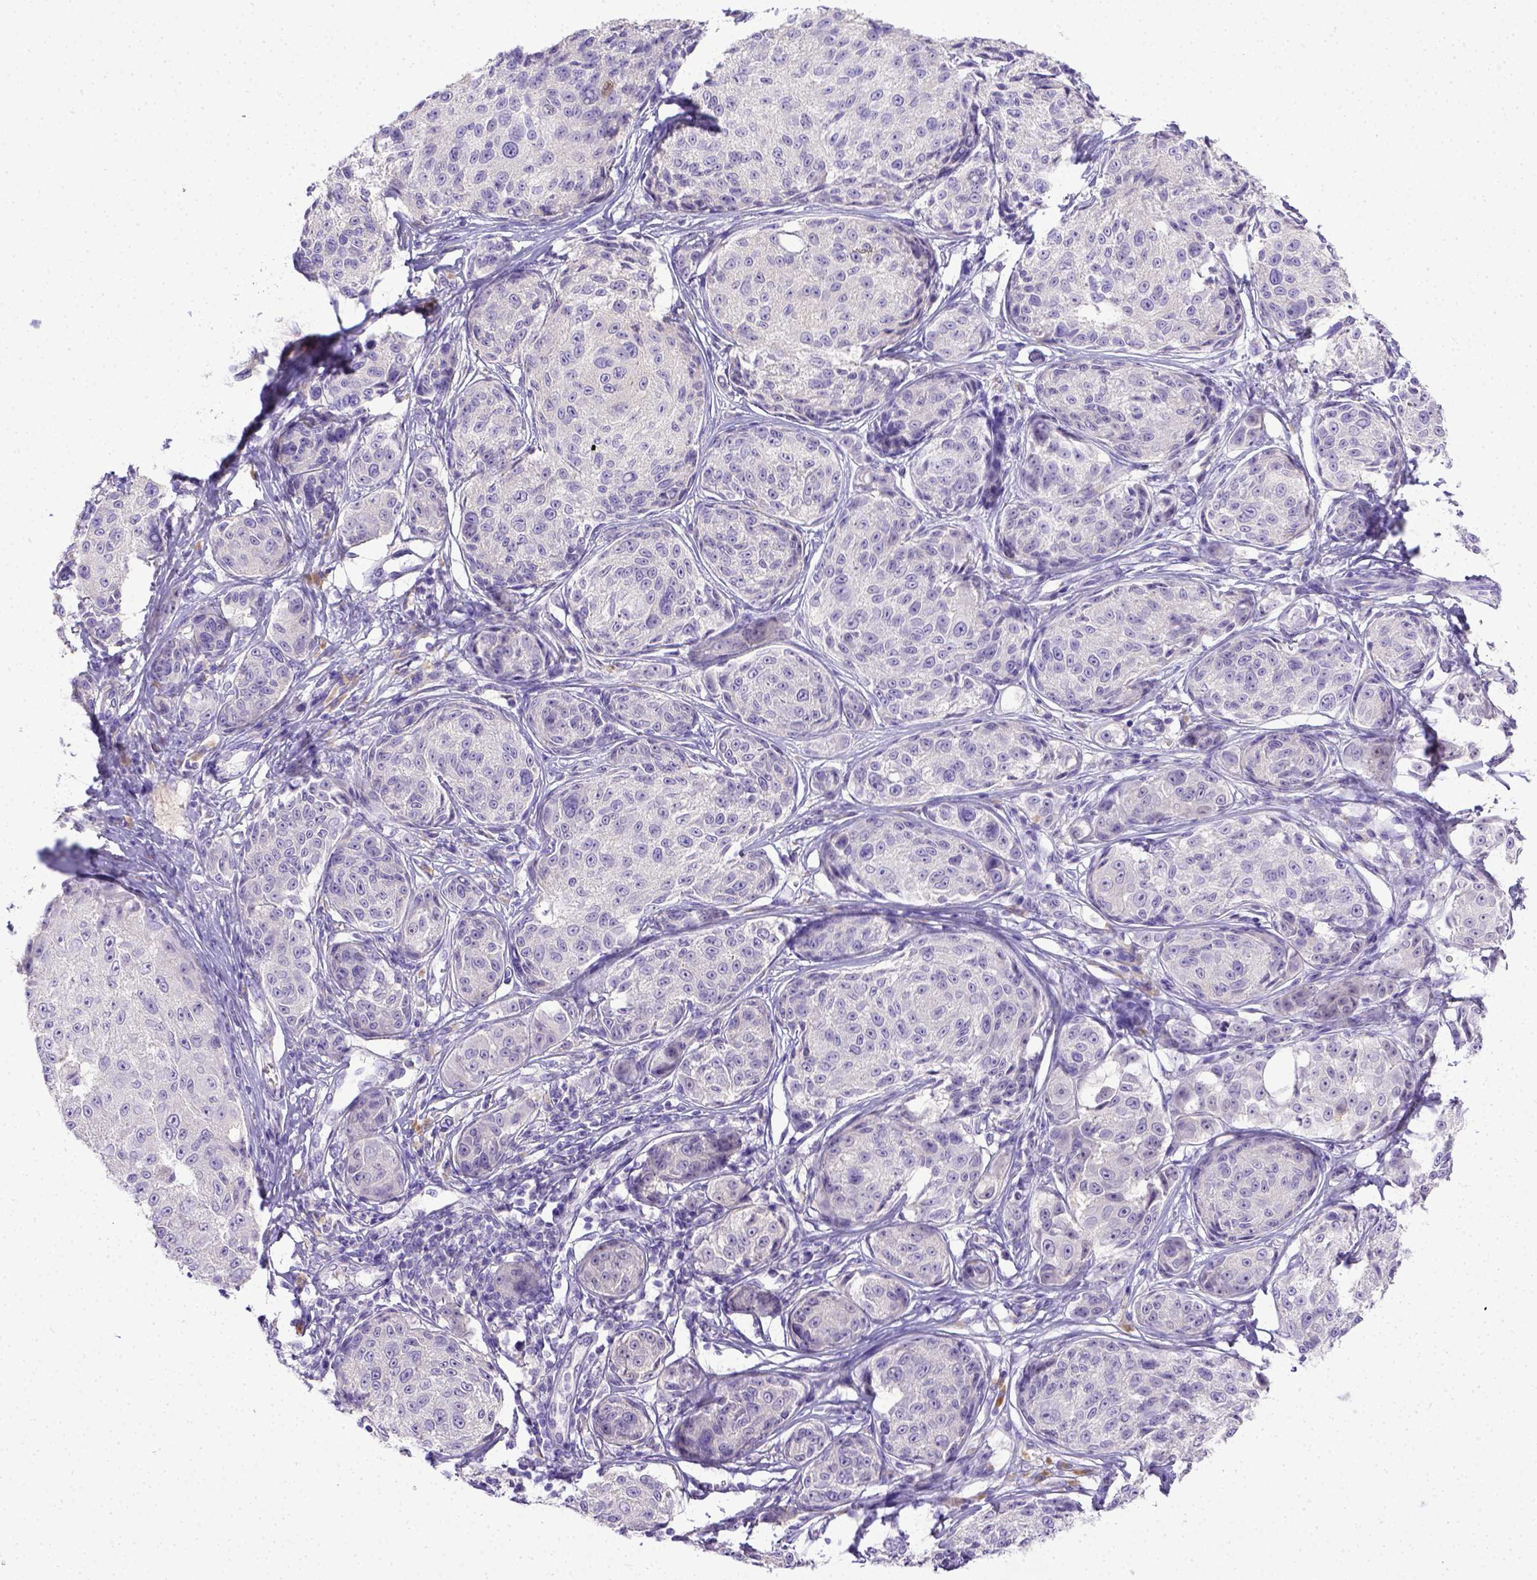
{"staining": {"intensity": "negative", "quantity": "none", "location": "none"}, "tissue": "melanoma", "cell_type": "Tumor cells", "image_type": "cancer", "snomed": [{"axis": "morphology", "description": "Malignant melanoma, NOS"}, {"axis": "topography", "description": "Skin"}], "caption": "DAB immunohistochemical staining of melanoma exhibits no significant positivity in tumor cells.", "gene": "BTN1A1", "patient": {"sex": "male", "age": 61}}